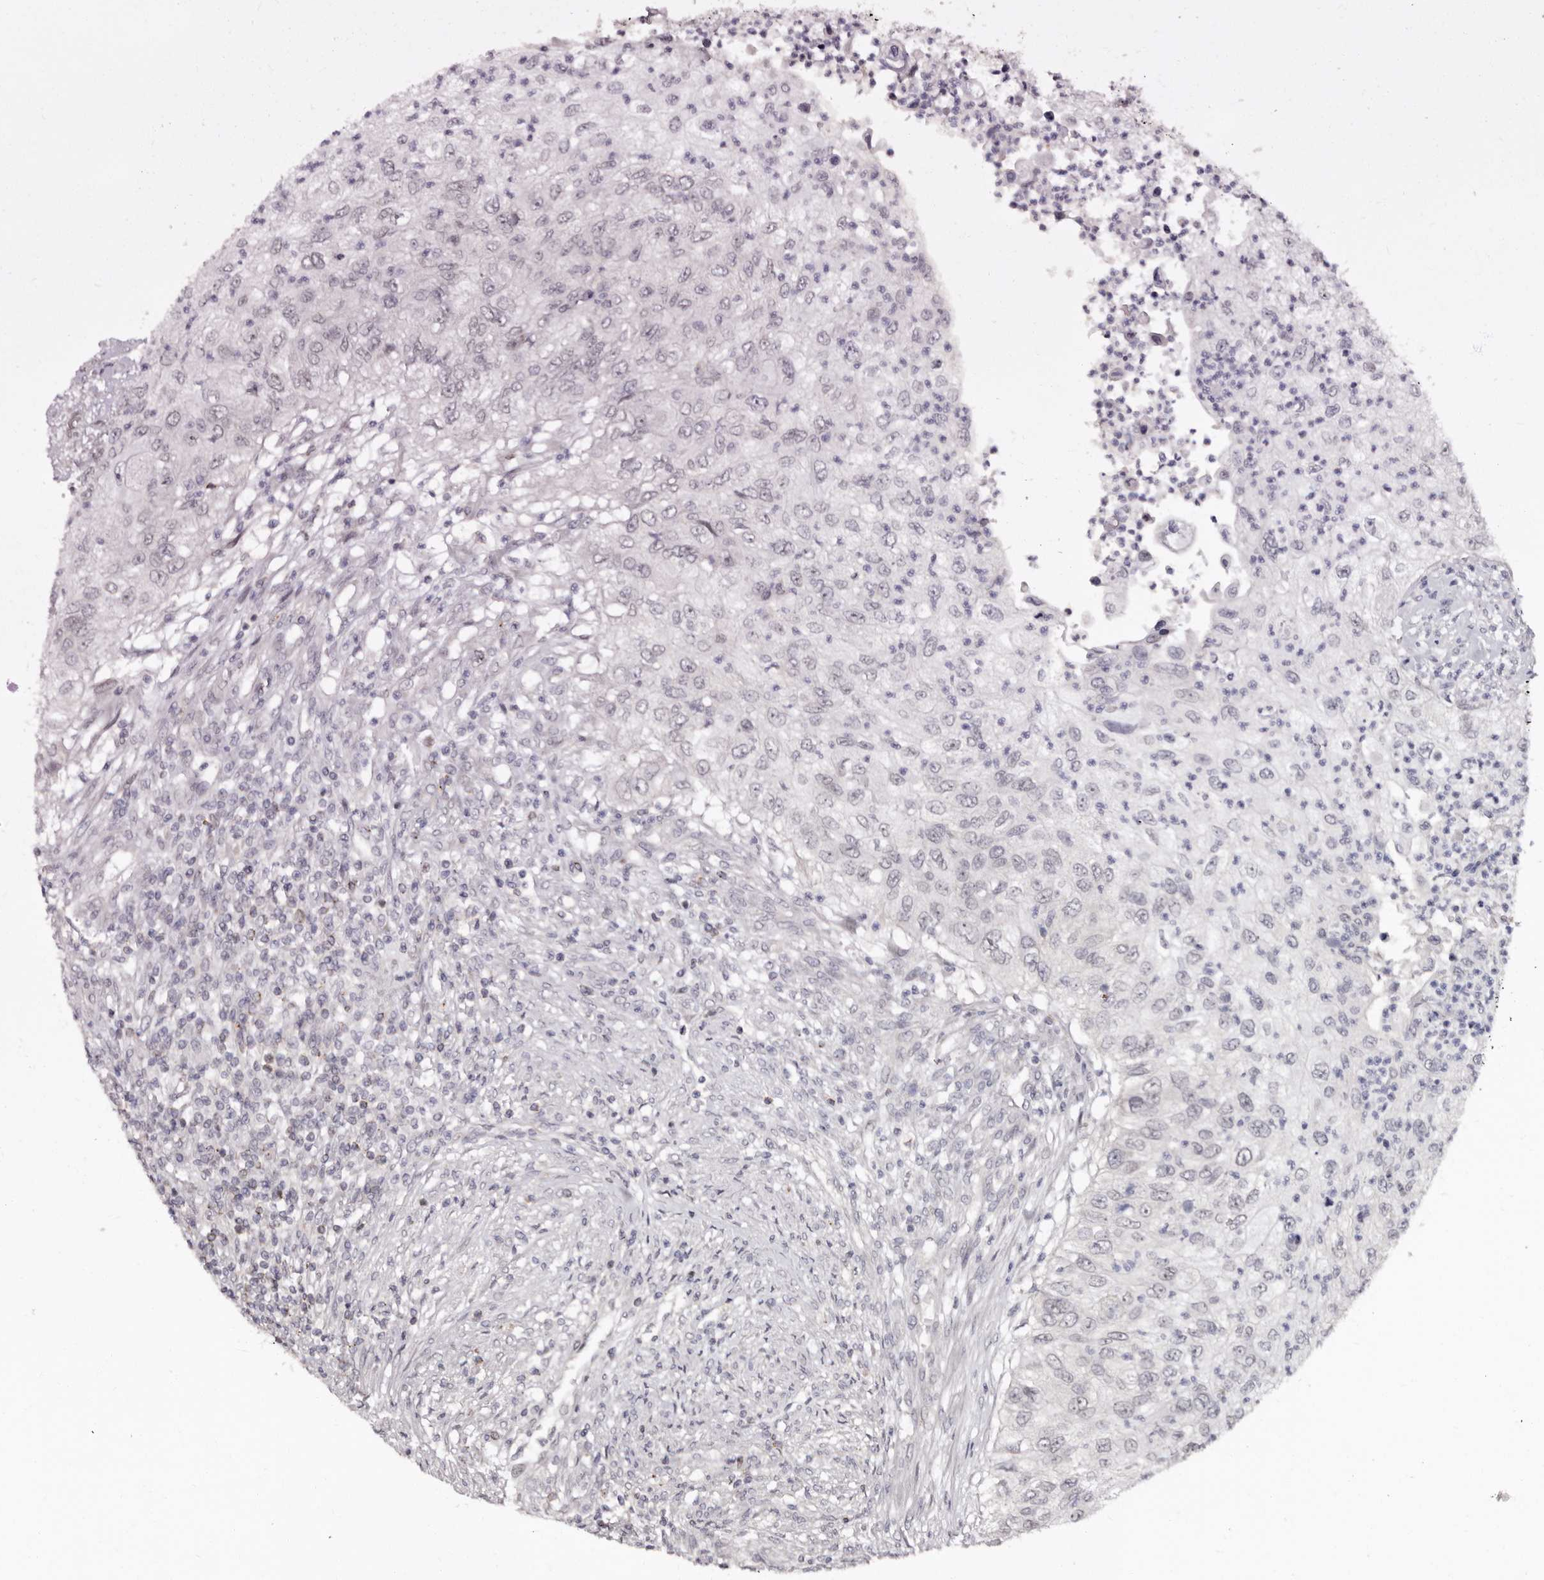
{"staining": {"intensity": "negative", "quantity": "none", "location": "none"}, "tissue": "urothelial cancer", "cell_type": "Tumor cells", "image_type": "cancer", "snomed": [{"axis": "morphology", "description": "Urothelial carcinoma, High grade"}, {"axis": "topography", "description": "Urinary bladder"}], "caption": "IHC micrograph of urothelial cancer stained for a protein (brown), which shows no expression in tumor cells.", "gene": "PHF20L1", "patient": {"sex": "female", "age": 60}}